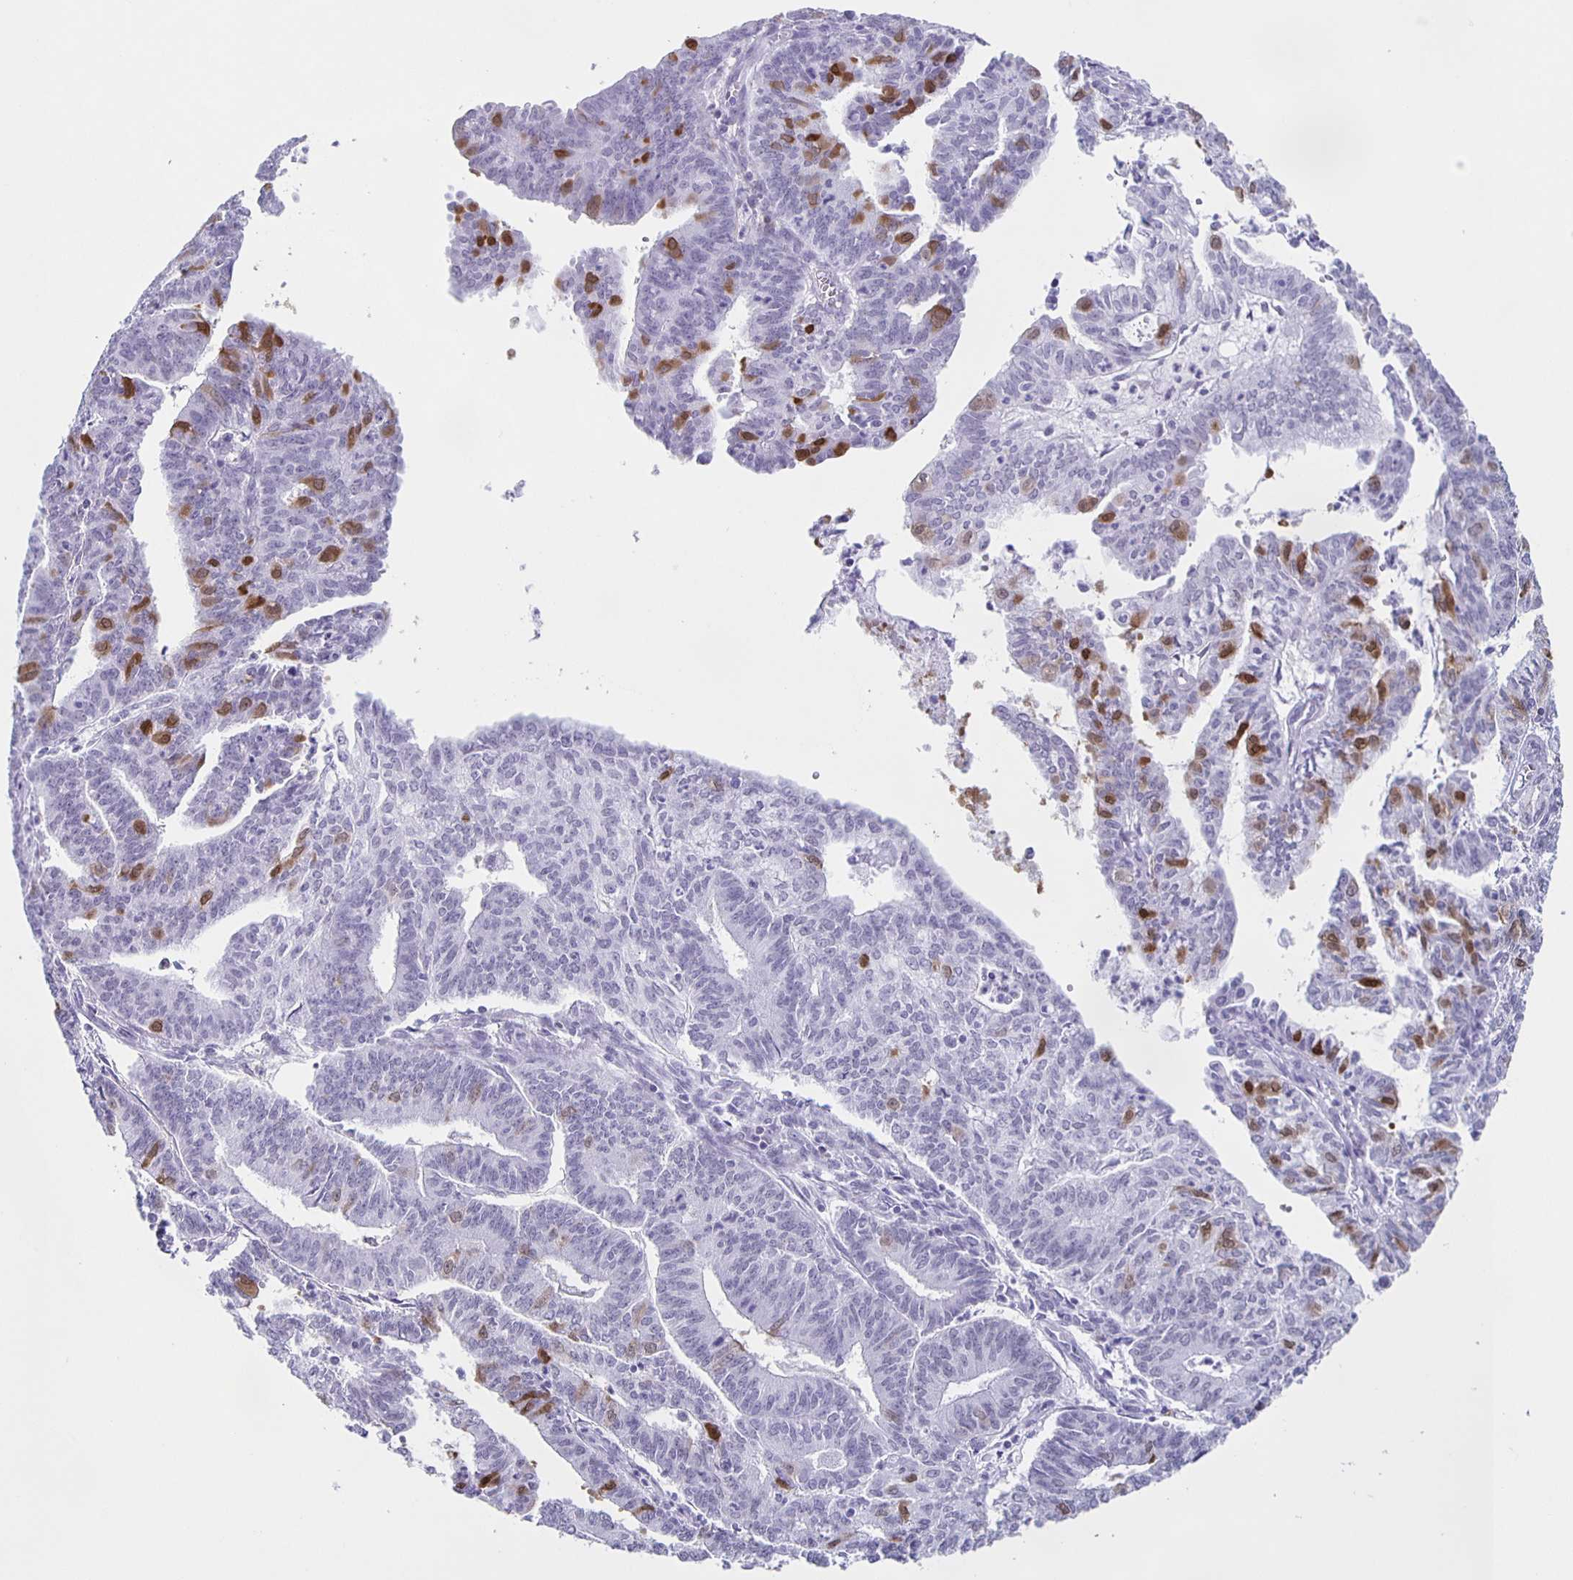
{"staining": {"intensity": "moderate", "quantity": "<25%", "location": "cytoplasmic/membranous,nuclear"}, "tissue": "endometrial cancer", "cell_type": "Tumor cells", "image_type": "cancer", "snomed": [{"axis": "morphology", "description": "Adenocarcinoma, NOS"}, {"axis": "topography", "description": "Endometrium"}], "caption": "Endometrial adenocarcinoma stained for a protein demonstrates moderate cytoplasmic/membranous and nuclear positivity in tumor cells.", "gene": "TPPP", "patient": {"sex": "female", "age": 61}}